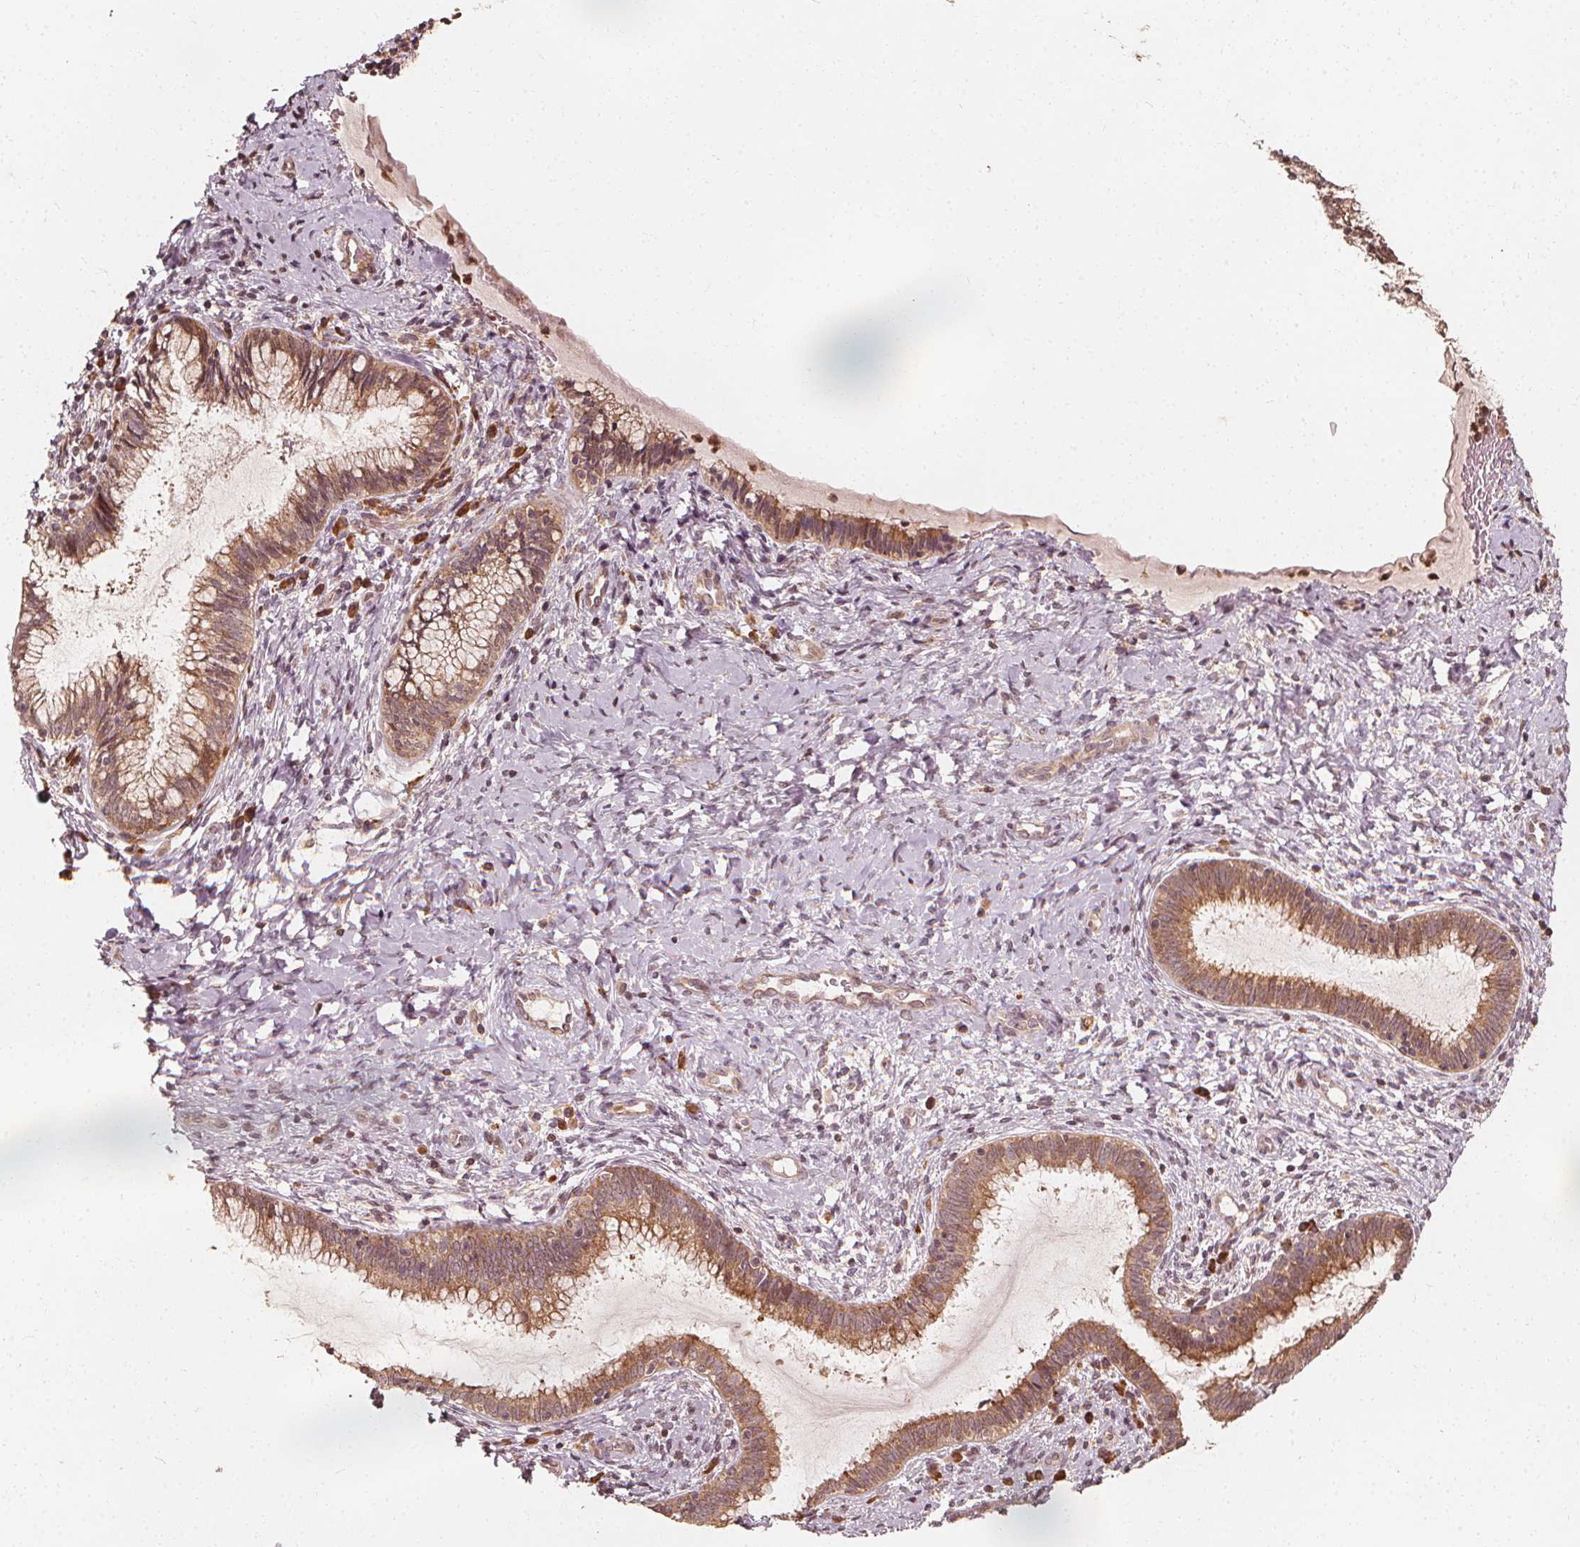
{"staining": {"intensity": "moderate", "quantity": ">75%", "location": "cytoplasmic/membranous"}, "tissue": "cervical cancer", "cell_type": "Tumor cells", "image_type": "cancer", "snomed": [{"axis": "morphology", "description": "Squamous cell carcinoma, NOS"}, {"axis": "topography", "description": "Cervix"}], "caption": "A brown stain labels moderate cytoplasmic/membranous expression of a protein in human cervical squamous cell carcinoma tumor cells.", "gene": "NPC1", "patient": {"sex": "female", "age": 45}}